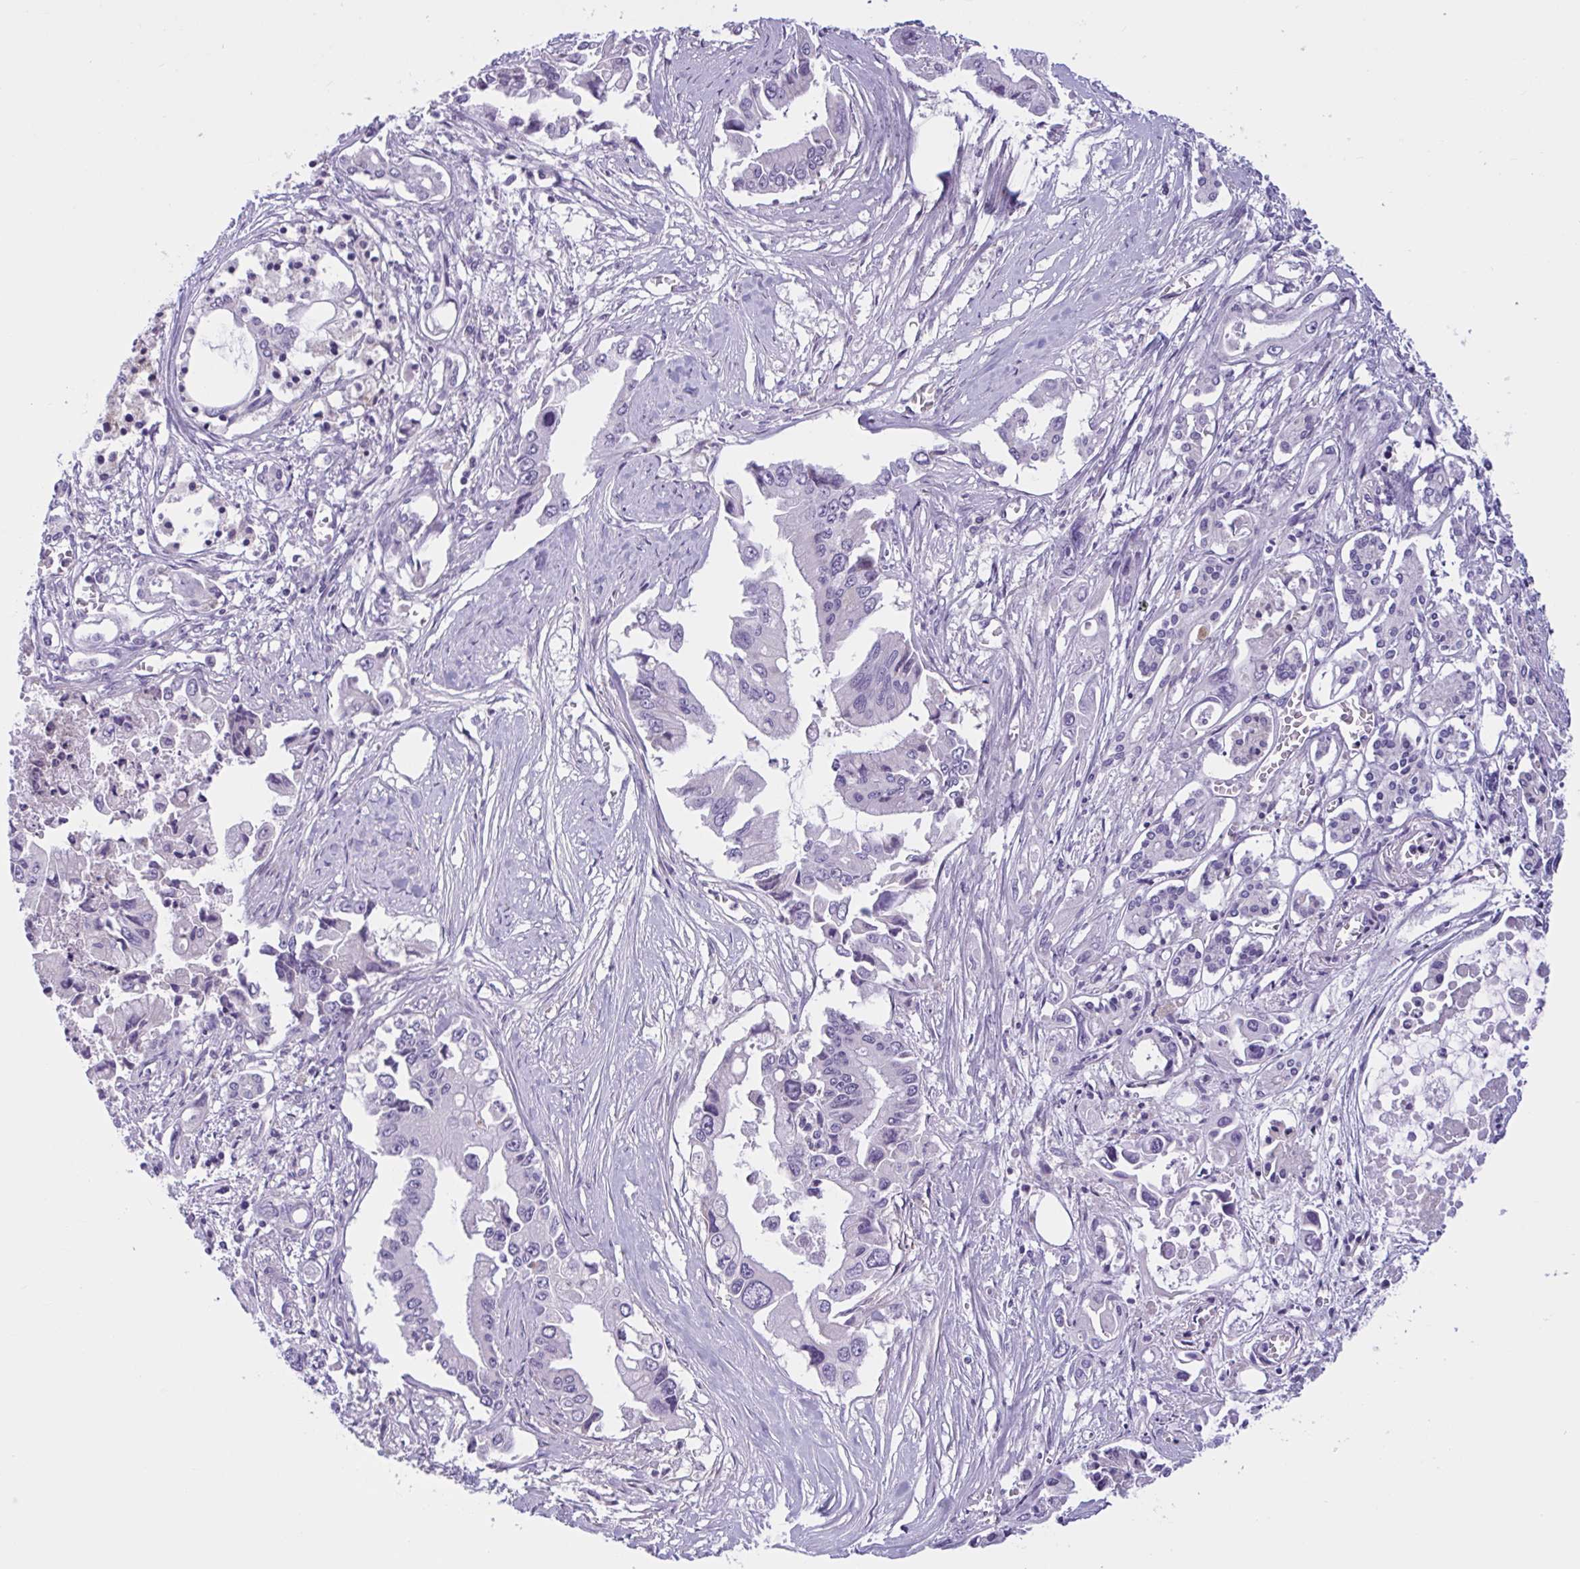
{"staining": {"intensity": "negative", "quantity": "none", "location": "none"}, "tissue": "pancreatic cancer", "cell_type": "Tumor cells", "image_type": "cancer", "snomed": [{"axis": "morphology", "description": "Adenocarcinoma, NOS"}, {"axis": "topography", "description": "Pancreas"}], "caption": "The immunohistochemistry (IHC) histopathology image has no significant staining in tumor cells of pancreatic adenocarcinoma tissue.", "gene": "WNT9B", "patient": {"sex": "male", "age": 84}}